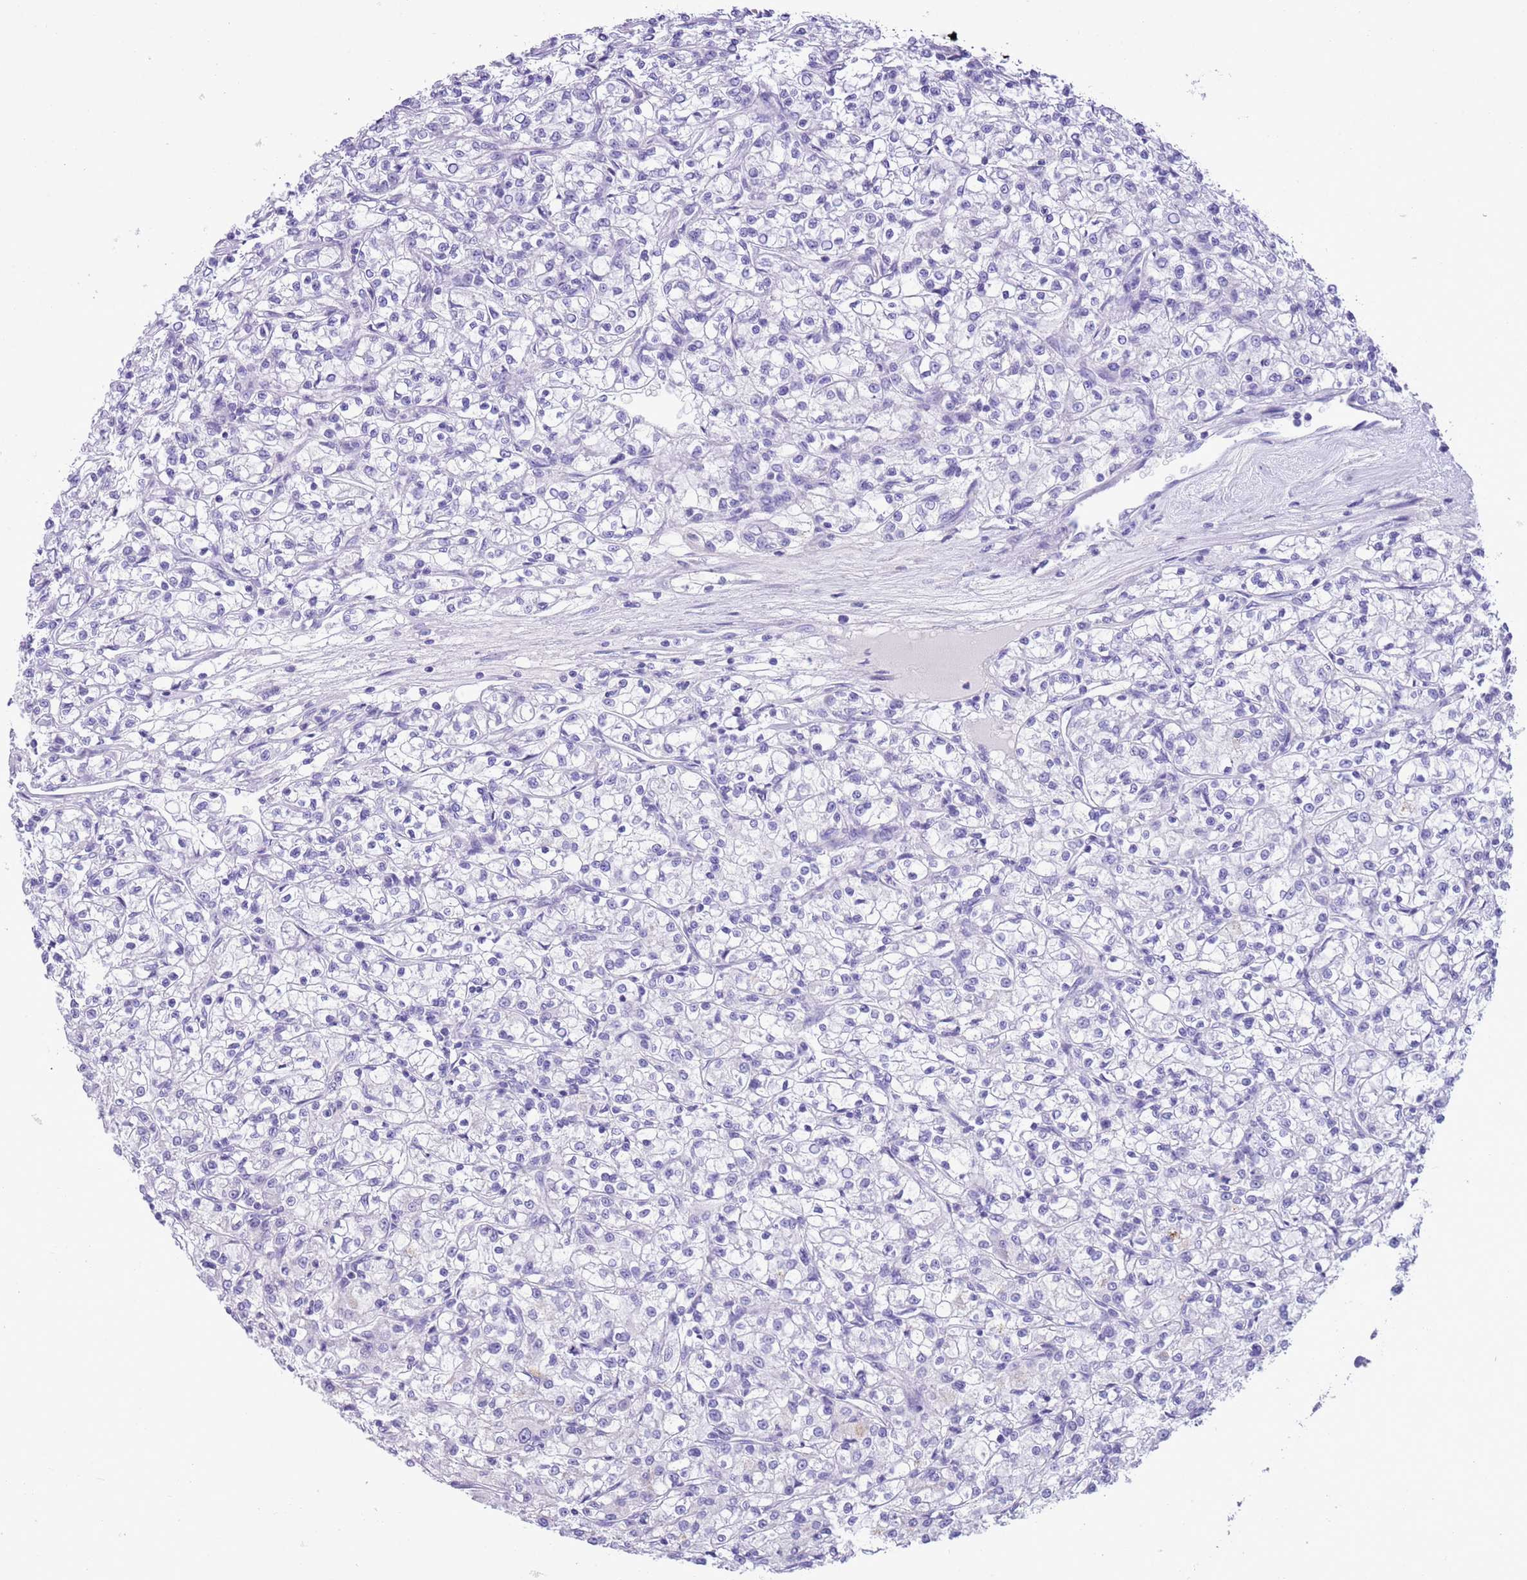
{"staining": {"intensity": "negative", "quantity": "none", "location": "none"}, "tissue": "renal cancer", "cell_type": "Tumor cells", "image_type": "cancer", "snomed": [{"axis": "morphology", "description": "Adenocarcinoma, NOS"}, {"axis": "topography", "description": "Kidney"}], "caption": "DAB immunohistochemical staining of renal cancer reveals no significant staining in tumor cells. The staining is performed using DAB (3,3'-diaminobenzidine) brown chromogen with nuclei counter-stained in using hematoxylin.", "gene": "TBC1D10B", "patient": {"sex": "female", "age": 59}}